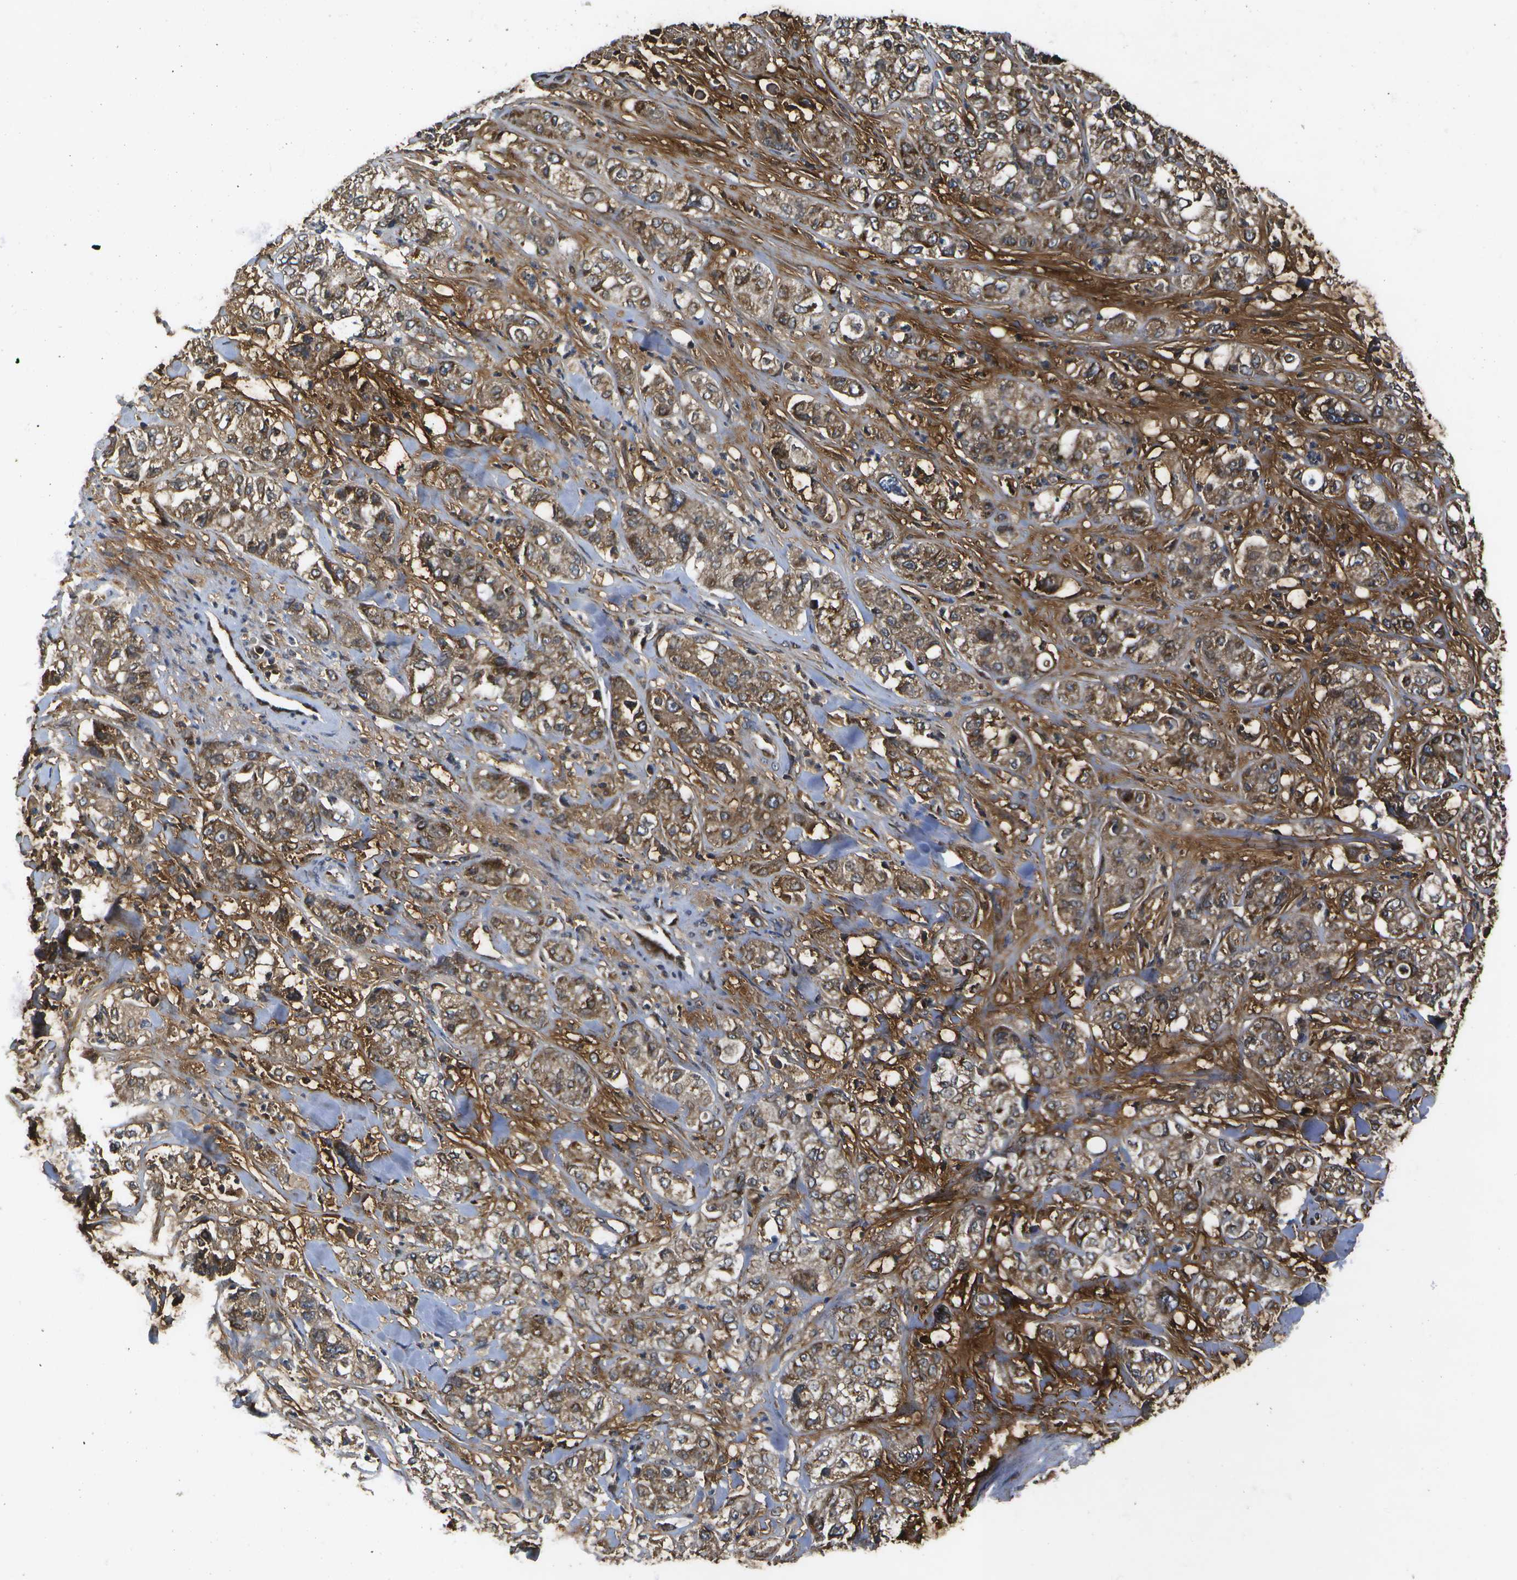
{"staining": {"intensity": "moderate", "quantity": ">75%", "location": "cytoplasmic/membranous"}, "tissue": "pancreatic cancer", "cell_type": "Tumor cells", "image_type": "cancer", "snomed": [{"axis": "morphology", "description": "Adenocarcinoma, NOS"}, {"axis": "topography", "description": "Pancreas"}], "caption": "Immunohistochemistry photomicrograph of pancreatic cancer (adenocarcinoma) stained for a protein (brown), which reveals medium levels of moderate cytoplasmic/membranous staining in about >75% of tumor cells.", "gene": "HFE", "patient": {"sex": "female", "age": 78}}